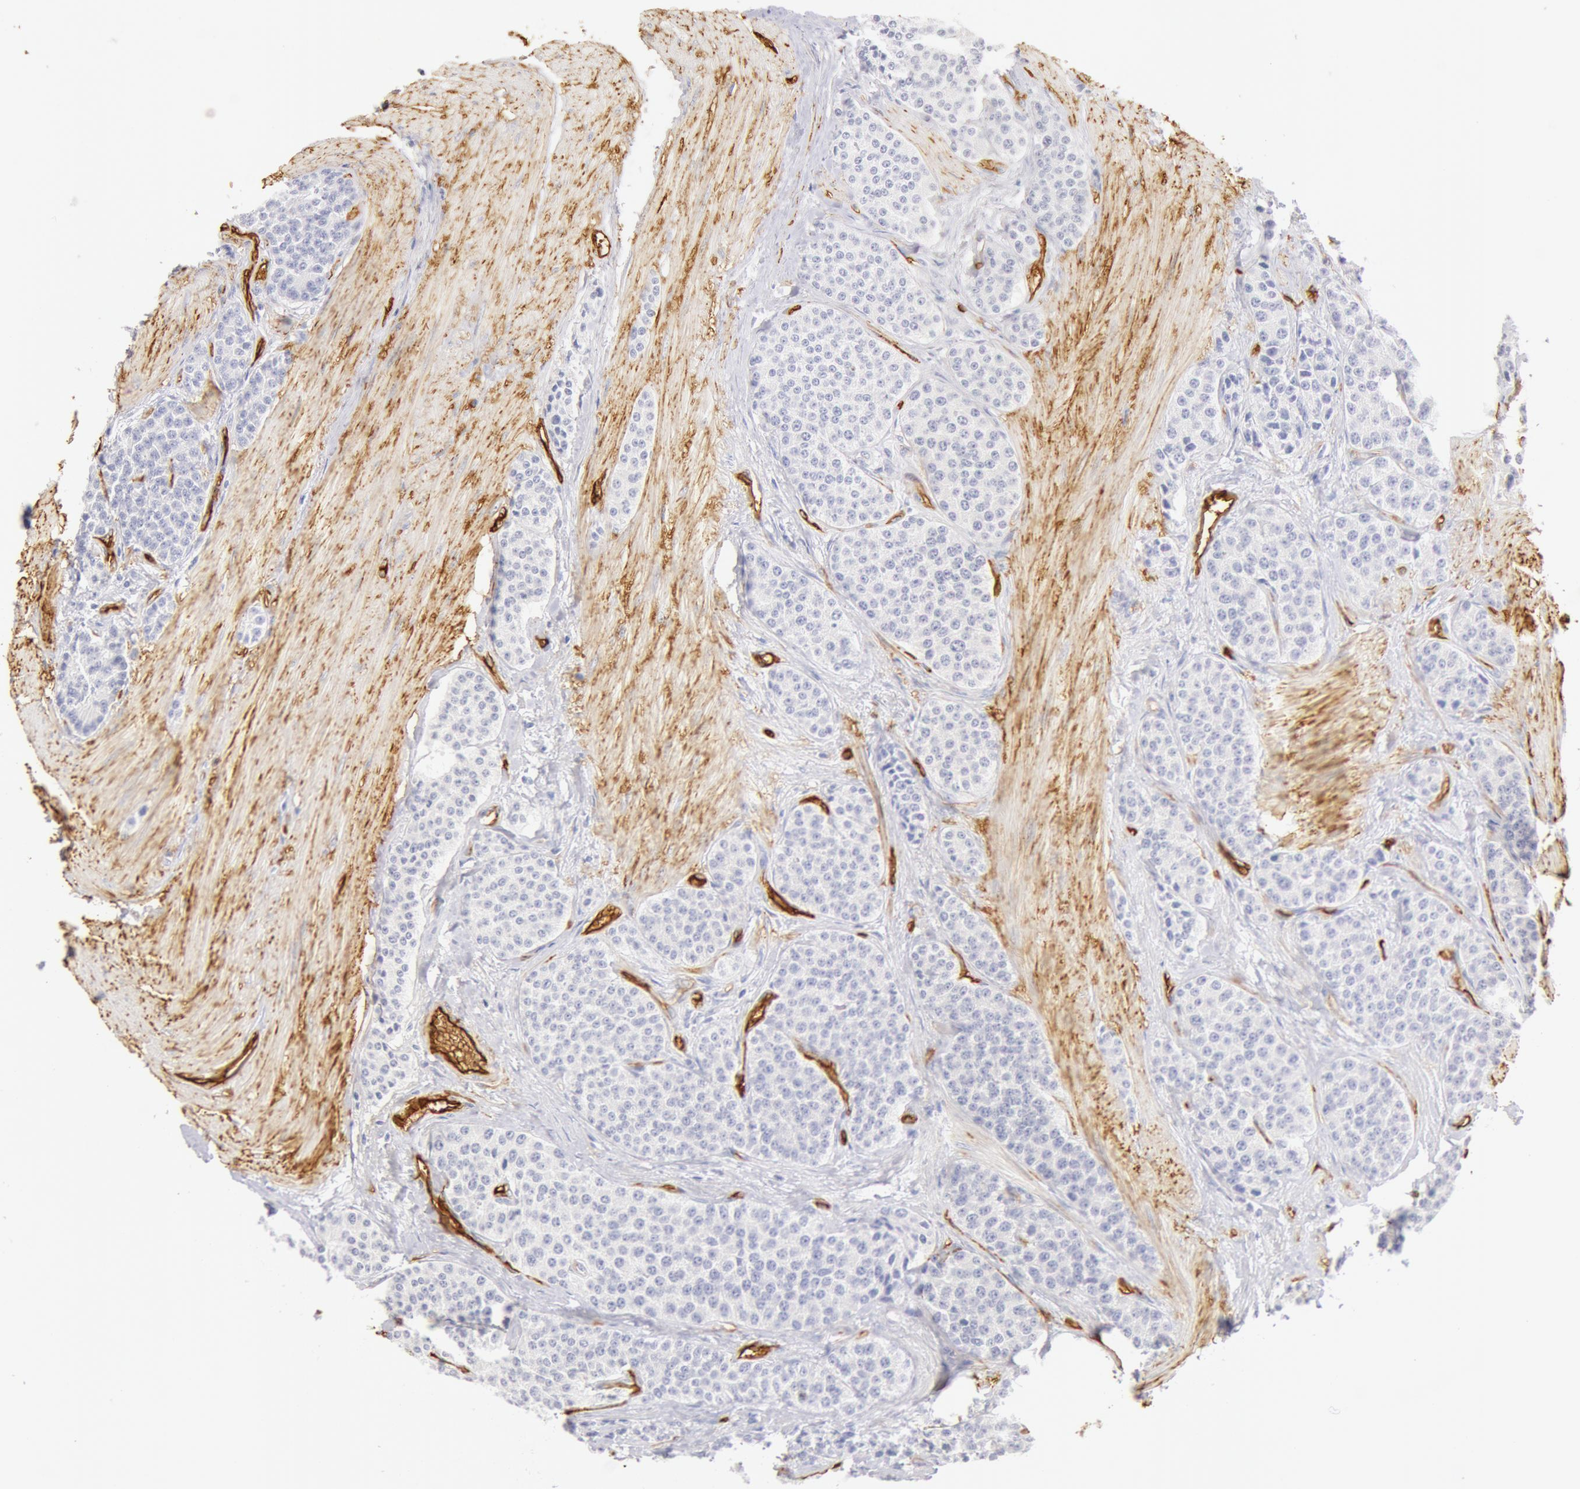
{"staining": {"intensity": "negative", "quantity": "none", "location": "none"}, "tissue": "carcinoid", "cell_type": "Tumor cells", "image_type": "cancer", "snomed": [{"axis": "morphology", "description": "Carcinoid, malignant, NOS"}, {"axis": "topography", "description": "Stomach"}], "caption": "High power microscopy photomicrograph of an immunohistochemistry (IHC) photomicrograph of carcinoid (malignant), revealing no significant expression in tumor cells.", "gene": "AQP1", "patient": {"sex": "female", "age": 76}}